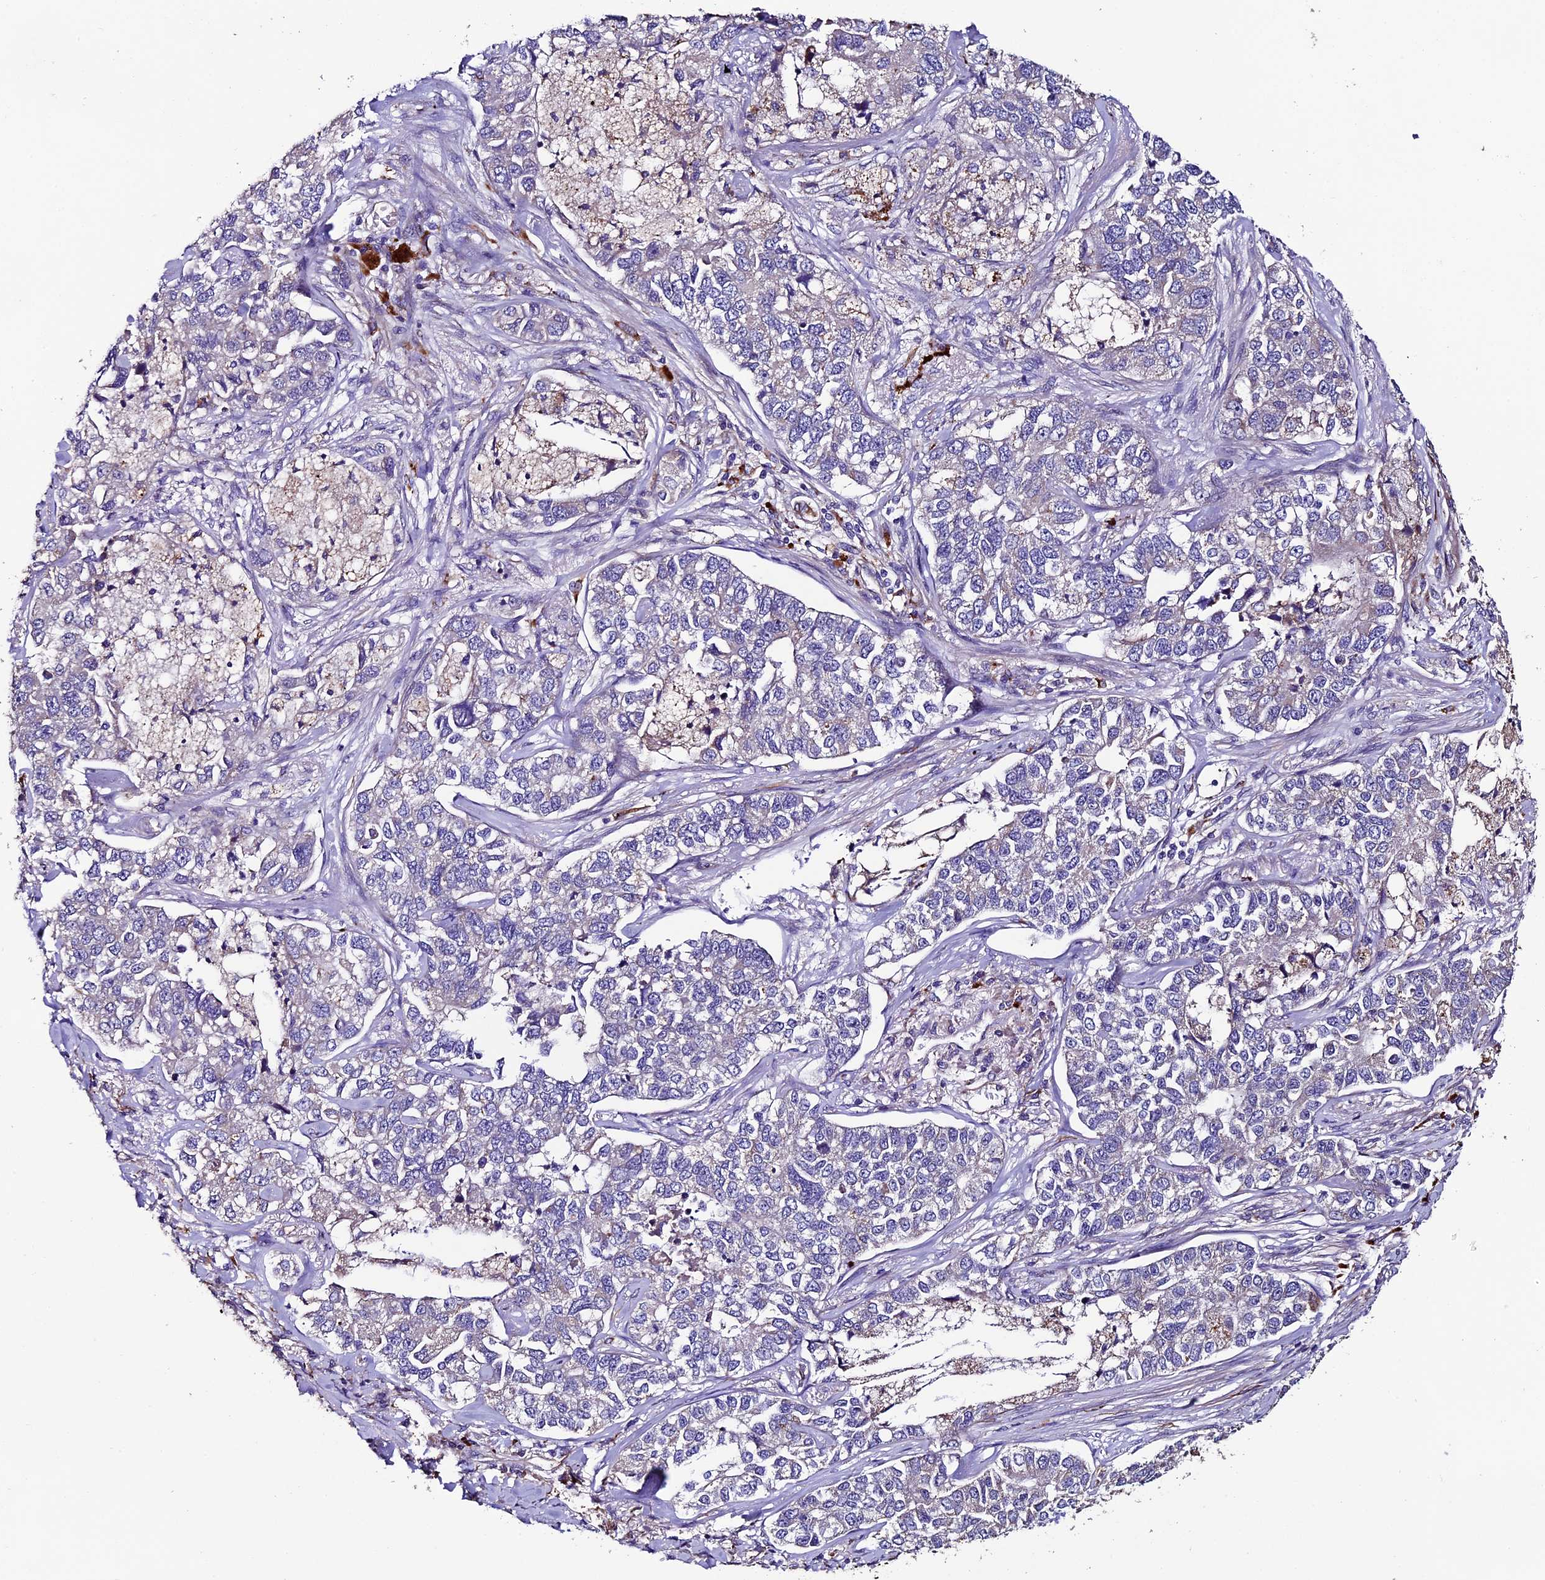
{"staining": {"intensity": "negative", "quantity": "none", "location": "none"}, "tissue": "lung cancer", "cell_type": "Tumor cells", "image_type": "cancer", "snomed": [{"axis": "morphology", "description": "Adenocarcinoma, NOS"}, {"axis": "topography", "description": "Lung"}], "caption": "An IHC micrograph of adenocarcinoma (lung) is shown. There is no staining in tumor cells of adenocarcinoma (lung).", "gene": "CLN5", "patient": {"sex": "male", "age": 49}}